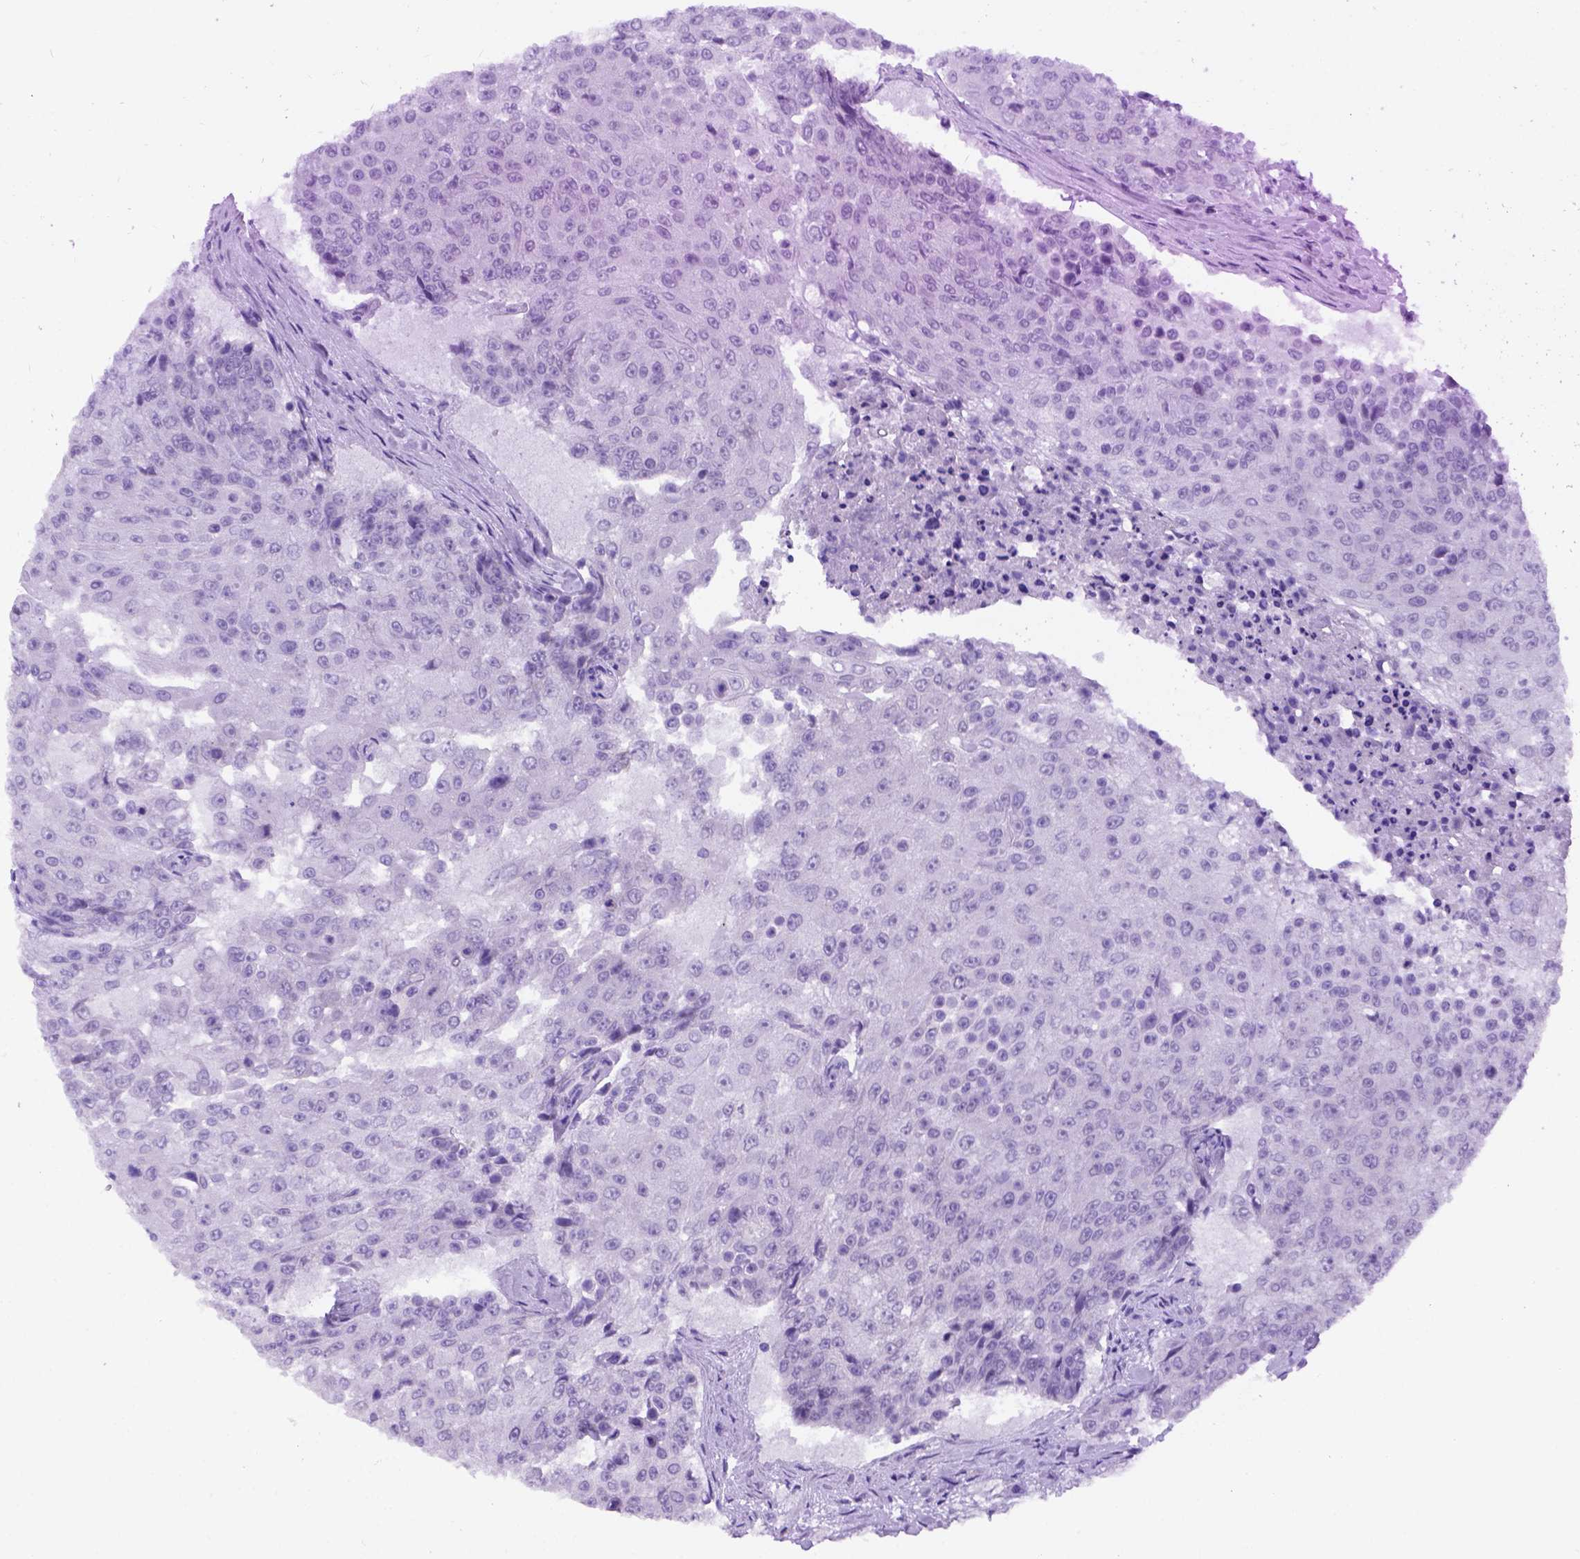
{"staining": {"intensity": "negative", "quantity": "none", "location": "none"}, "tissue": "urothelial cancer", "cell_type": "Tumor cells", "image_type": "cancer", "snomed": [{"axis": "morphology", "description": "Urothelial carcinoma, High grade"}, {"axis": "topography", "description": "Urinary bladder"}], "caption": "Immunohistochemistry histopathology image of urothelial carcinoma (high-grade) stained for a protein (brown), which displays no positivity in tumor cells. (DAB (3,3'-diaminobenzidine) immunohistochemistry with hematoxylin counter stain).", "gene": "FOXI1", "patient": {"sex": "female", "age": 63}}